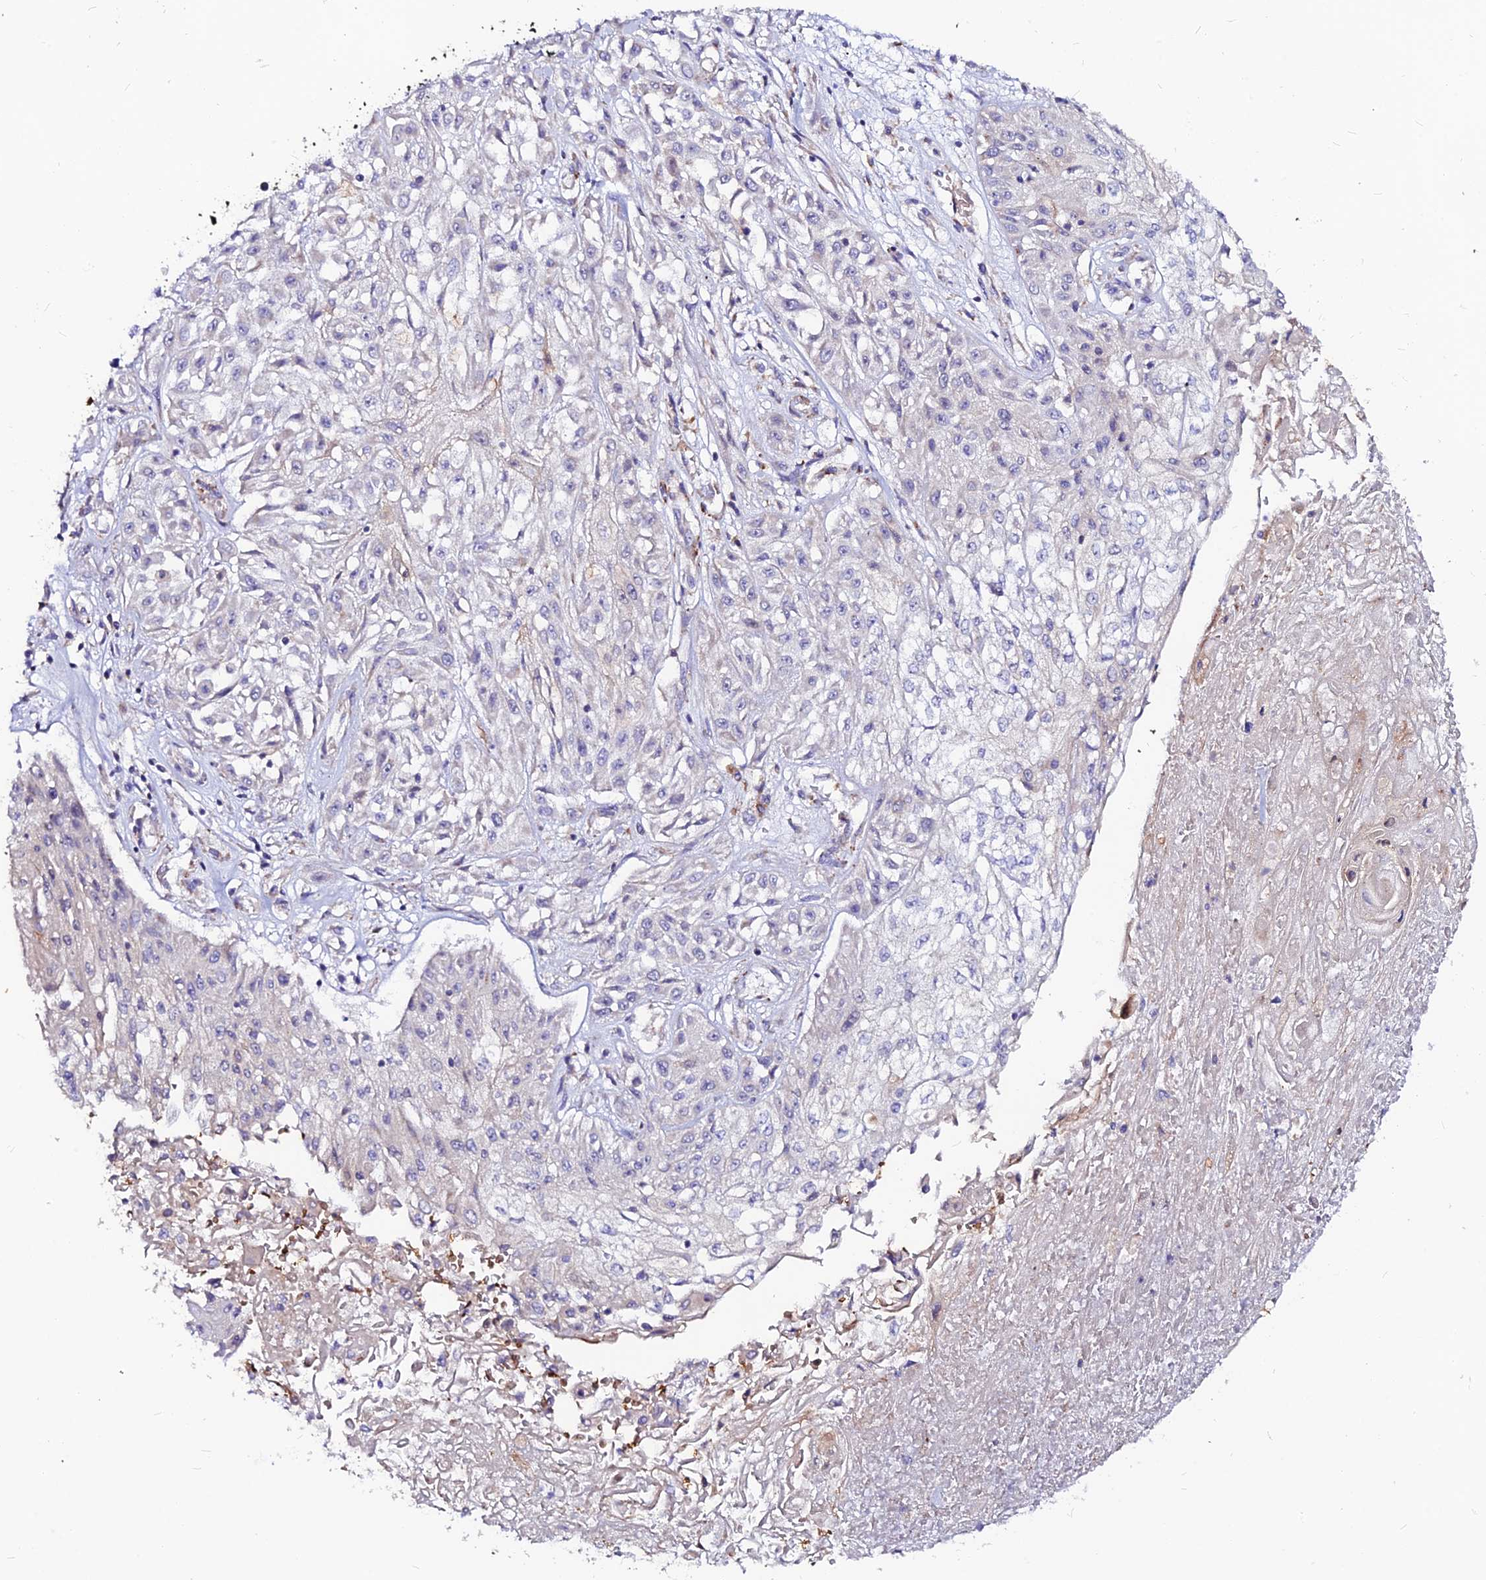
{"staining": {"intensity": "negative", "quantity": "none", "location": "none"}, "tissue": "skin cancer", "cell_type": "Tumor cells", "image_type": "cancer", "snomed": [{"axis": "morphology", "description": "Squamous cell carcinoma, NOS"}, {"axis": "morphology", "description": "Squamous cell carcinoma, metastatic, NOS"}, {"axis": "topography", "description": "Skin"}, {"axis": "topography", "description": "Lymph node"}], "caption": "This histopathology image is of squamous cell carcinoma (skin) stained with immunohistochemistry (IHC) to label a protein in brown with the nuclei are counter-stained blue. There is no staining in tumor cells.", "gene": "DENND2D", "patient": {"sex": "male", "age": 75}}